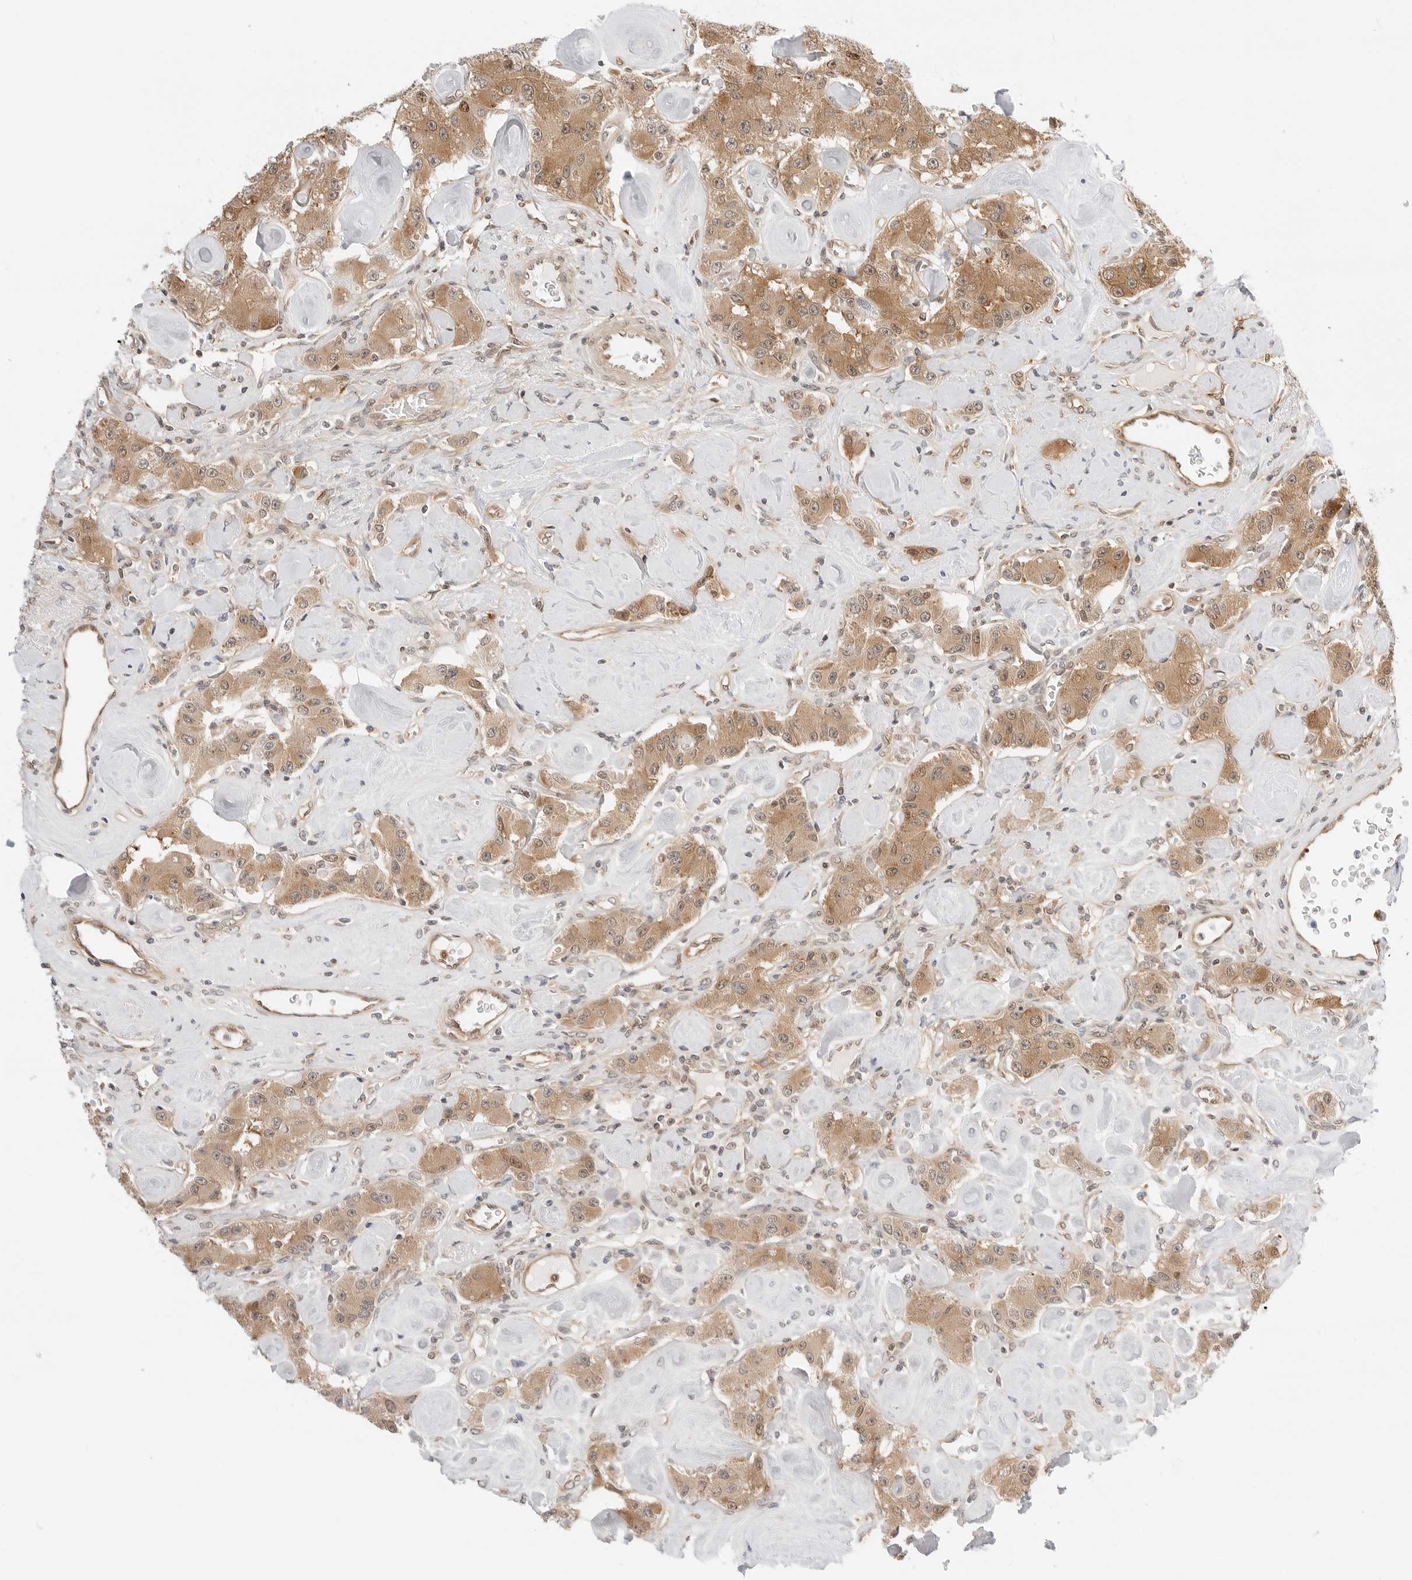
{"staining": {"intensity": "moderate", "quantity": ">75%", "location": "cytoplasmic/membranous,nuclear"}, "tissue": "carcinoid", "cell_type": "Tumor cells", "image_type": "cancer", "snomed": [{"axis": "morphology", "description": "Carcinoid, malignant, NOS"}, {"axis": "topography", "description": "Pancreas"}], "caption": "DAB (3,3'-diaminobenzidine) immunohistochemical staining of human carcinoid displays moderate cytoplasmic/membranous and nuclear protein expression in approximately >75% of tumor cells.", "gene": "NUDC", "patient": {"sex": "male", "age": 41}}